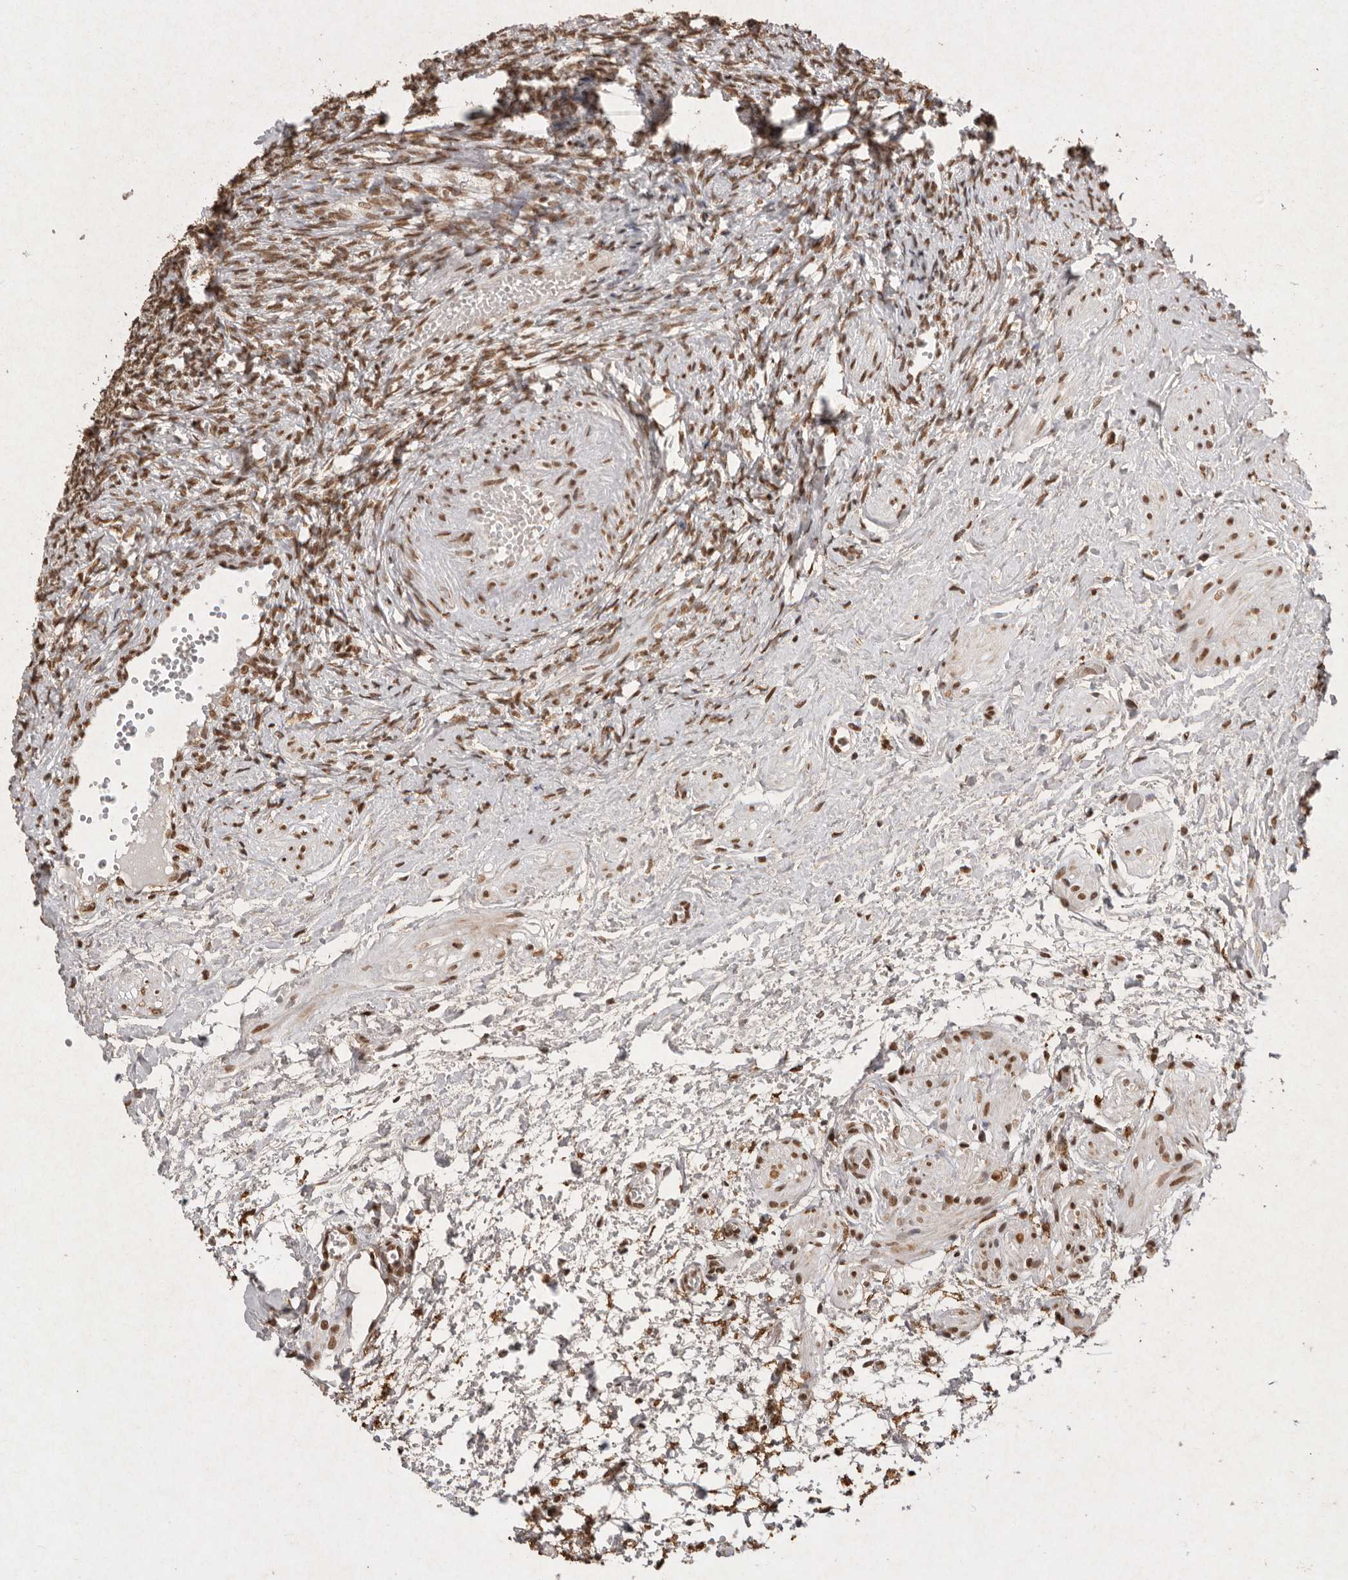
{"staining": {"intensity": "moderate", "quantity": ">75%", "location": "nuclear"}, "tissue": "ovary", "cell_type": "Ovarian stroma cells", "image_type": "normal", "snomed": [{"axis": "morphology", "description": "Normal tissue, NOS"}, {"axis": "topography", "description": "Ovary"}], "caption": "A micrograph of human ovary stained for a protein shows moderate nuclear brown staining in ovarian stroma cells.", "gene": "NKX3", "patient": {"sex": "female", "age": 41}}